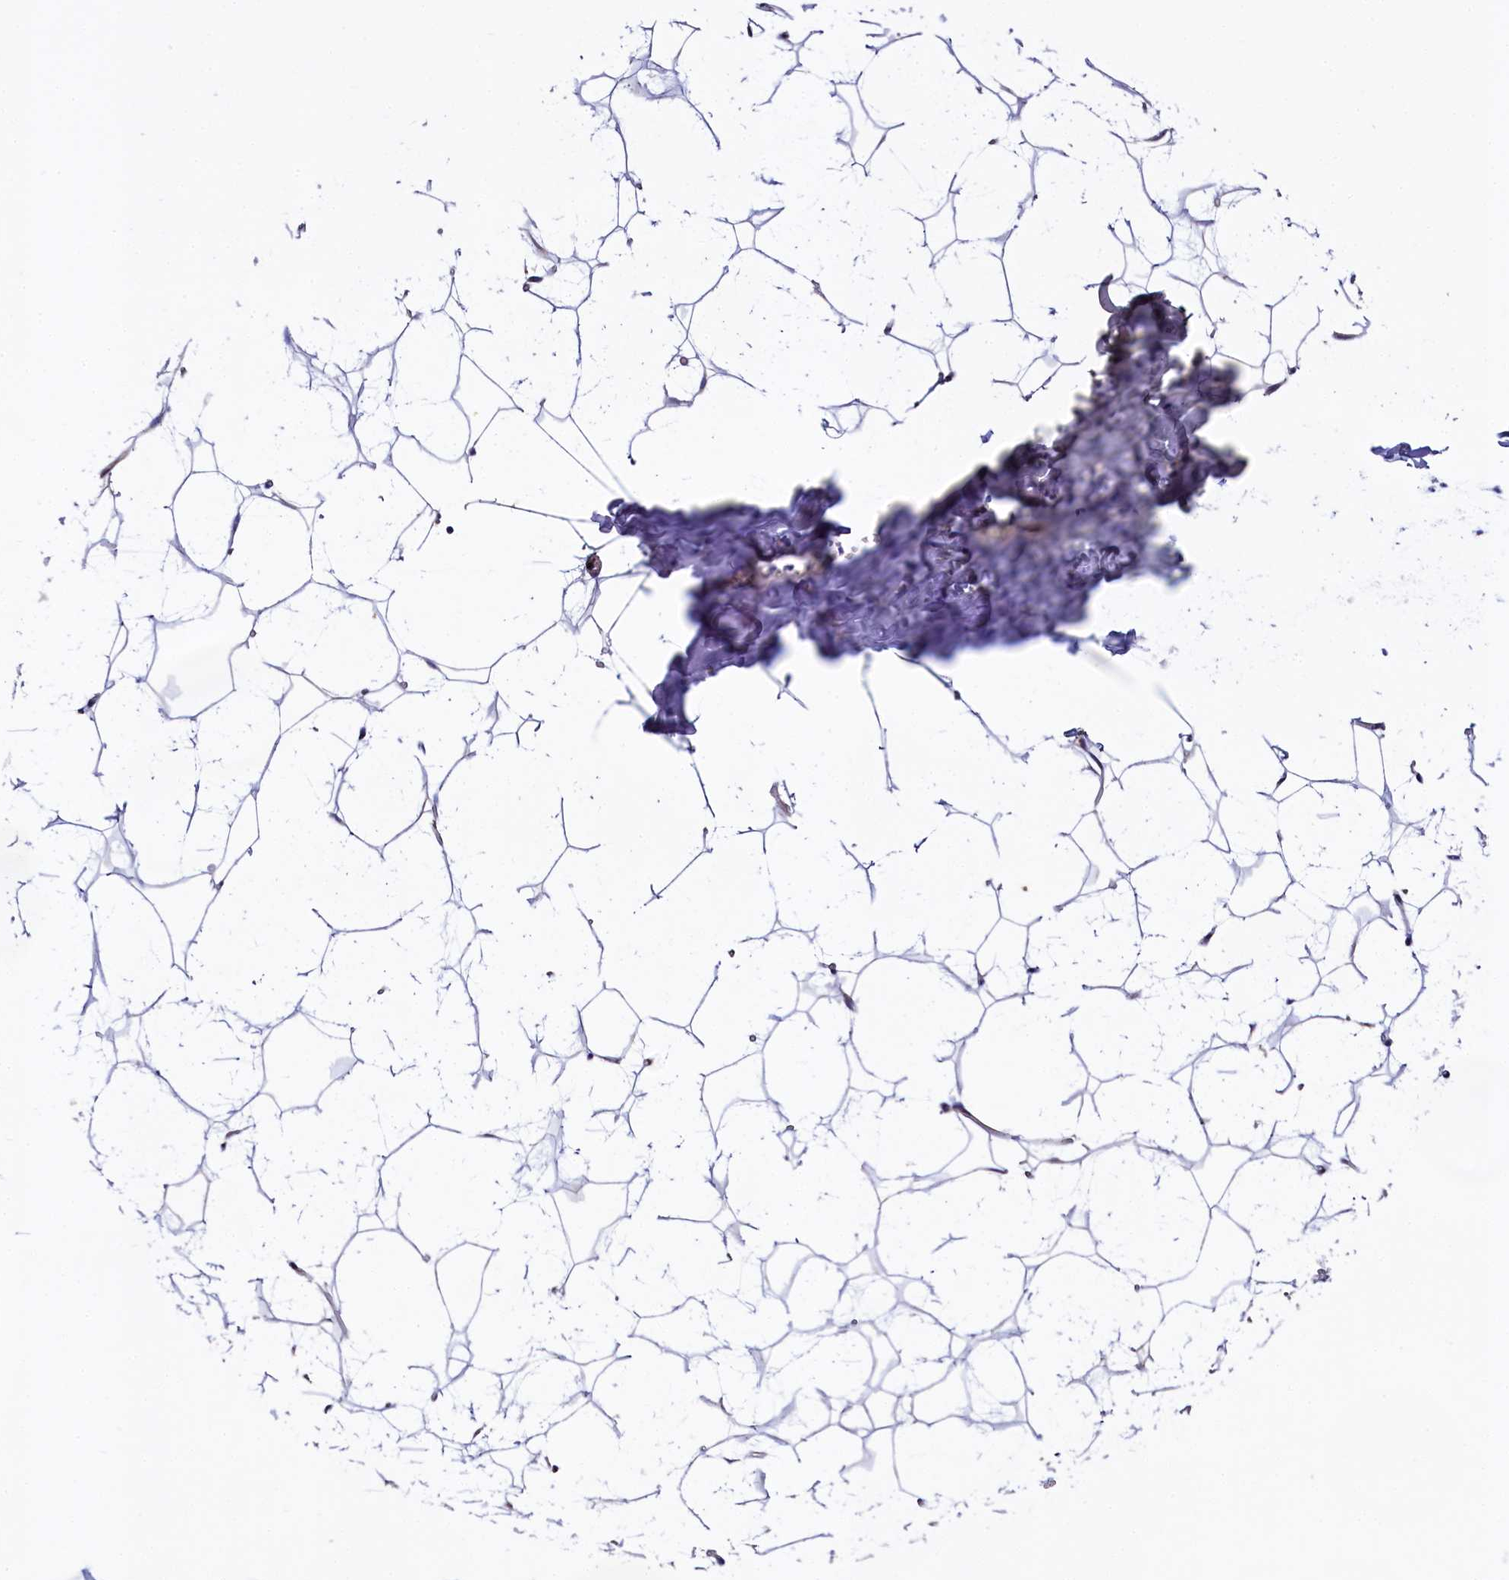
{"staining": {"intensity": "negative", "quantity": "none", "location": "none"}, "tissue": "adipose tissue", "cell_type": "Adipocytes", "image_type": "normal", "snomed": [{"axis": "morphology", "description": "Normal tissue, NOS"}, {"axis": "topography", "description": "Breast"}], "caption": "IHC image of unremarkable adipose tissue stained for a protein (brown), which exhibits no expression in adipocytes.", "gene": "CEP295", "patient": {"sex": "female", "age": 26}}